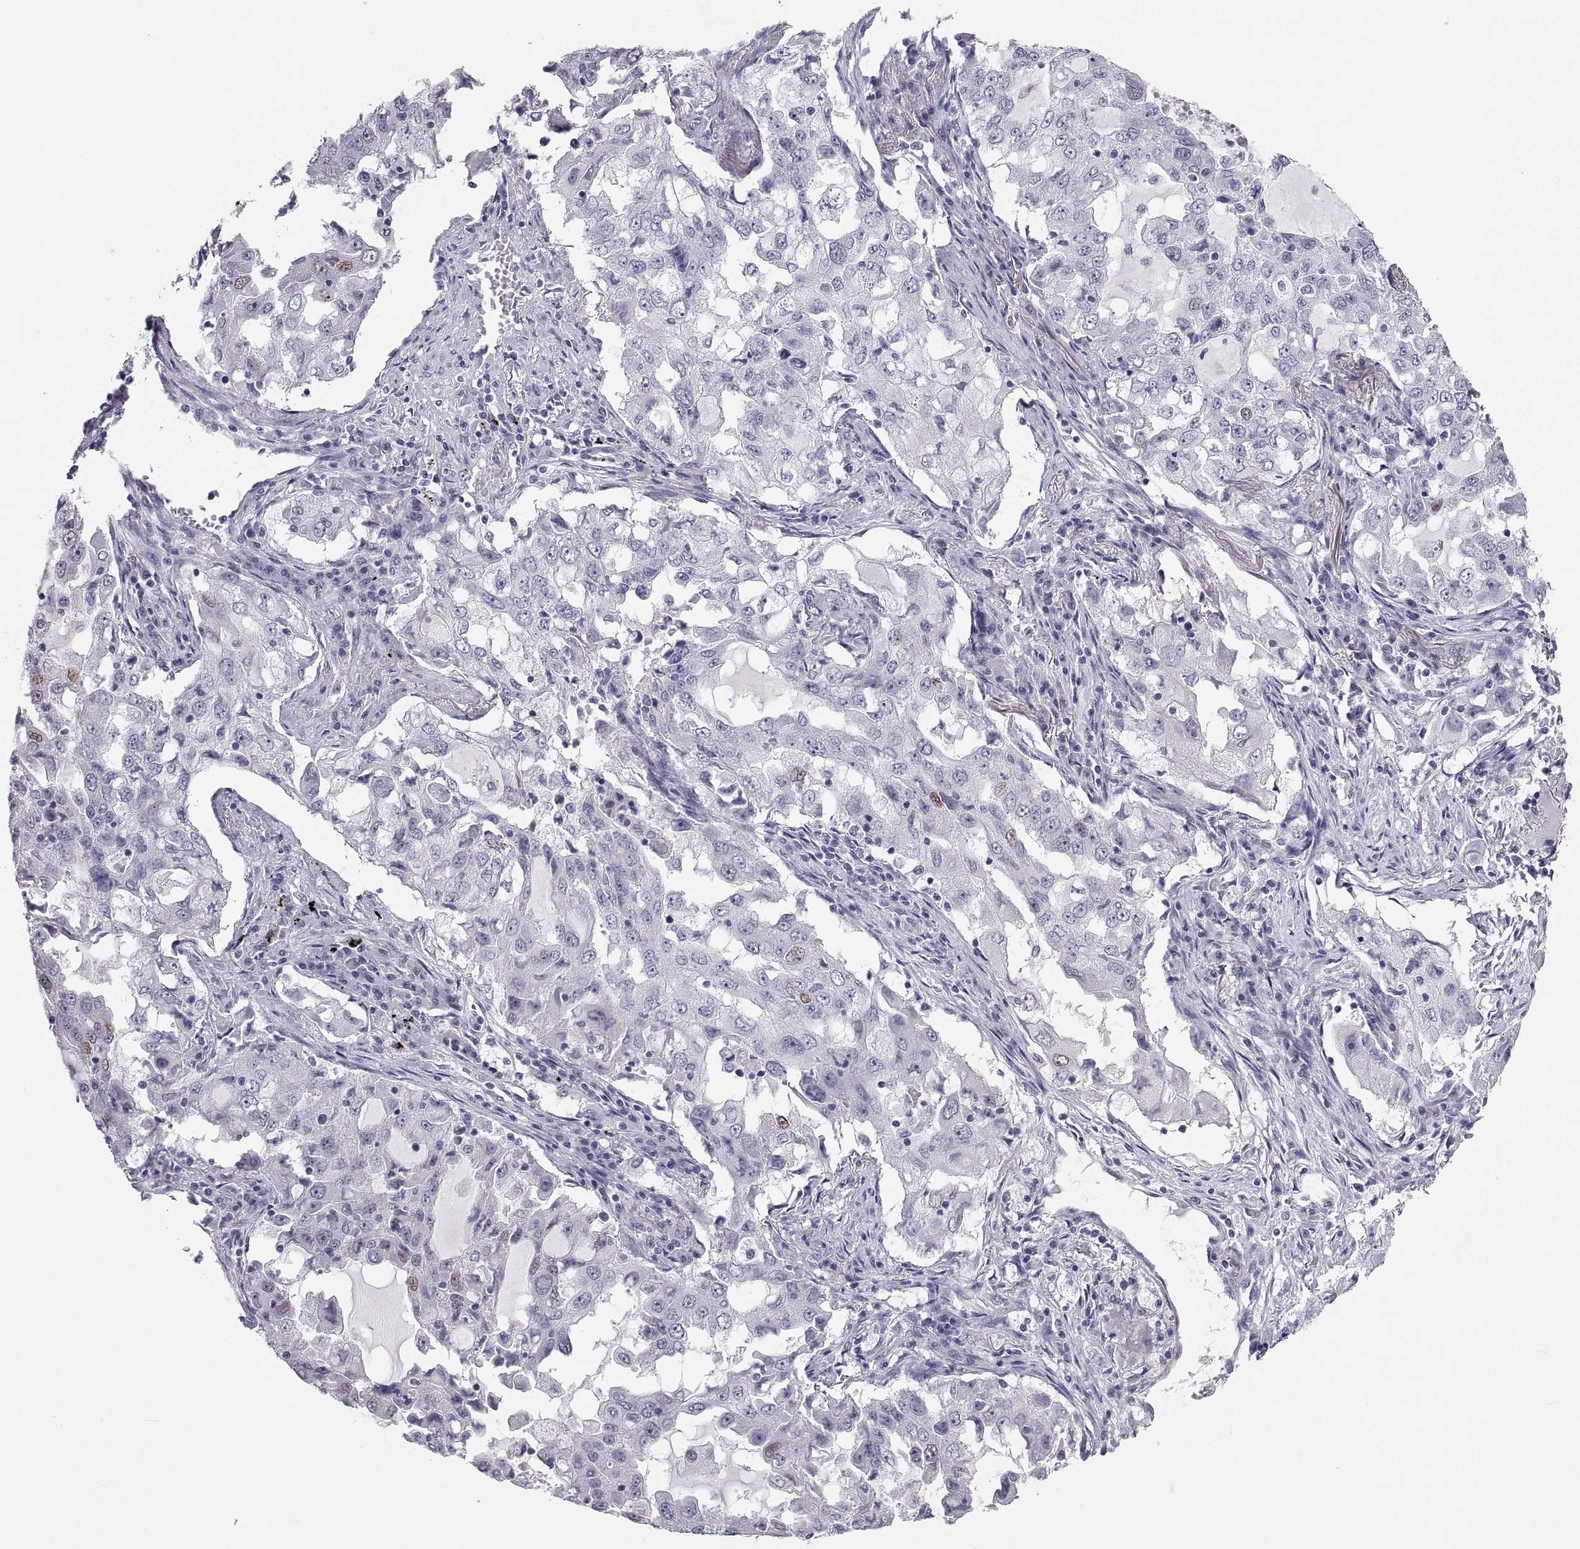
{"staining": {"intensity": "weak", "quantity": "<25%", "location": "nuclear"}, "tissue": "lung cancer", "cell_type": "Tumor cells", "image_type": "cancer", "snomed": [{"axis": "morphology", "description": "Adenocarcinoma, NOS"}, {"axis": "topography", "description": "Lung"}], "caption": "Immunohistochemical staining of lung cancer demonstrates no significant positivity in tumor cells.", "gene": "SOX21", "patient": {"sex": "female", "age": 61}}